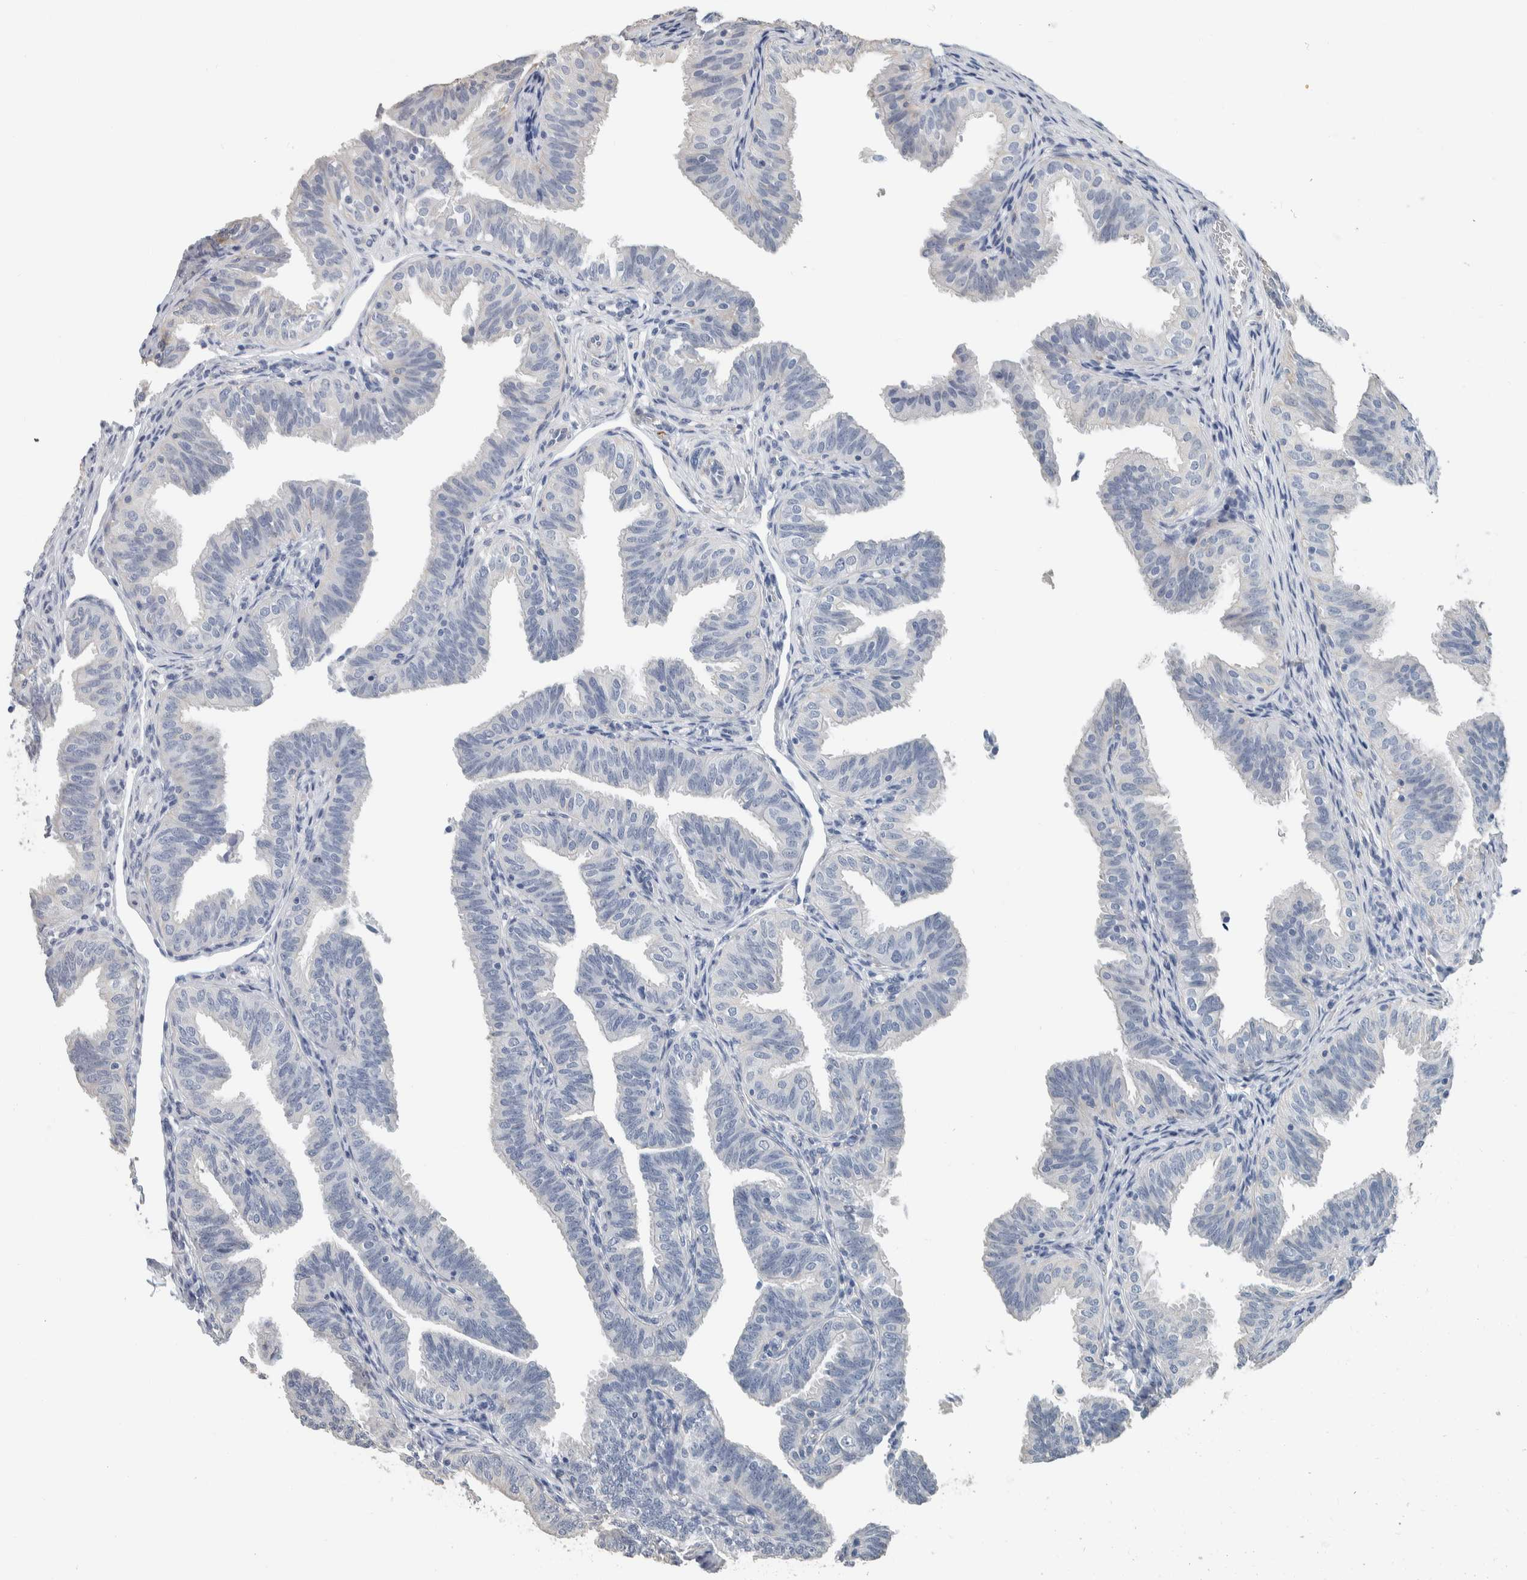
{"staining": {"intensity": "negative", "quantity": "none", "location": "none"}, "tissue": "fallopian tube", "cell_type": "Glandular cells", "image_type": "normal", "snomed": [{"axis": "morphology", "description": "Normal tissue, NOS"}, {"axis": "topography", "description": "Fallopian tube"}], "caption": "Immunohistochemical staining of benign fallopian tube demonstrates no significant expression in glandular cells.", "gene": "NEFM", "patient": {"sex": "female", "age": 35}}